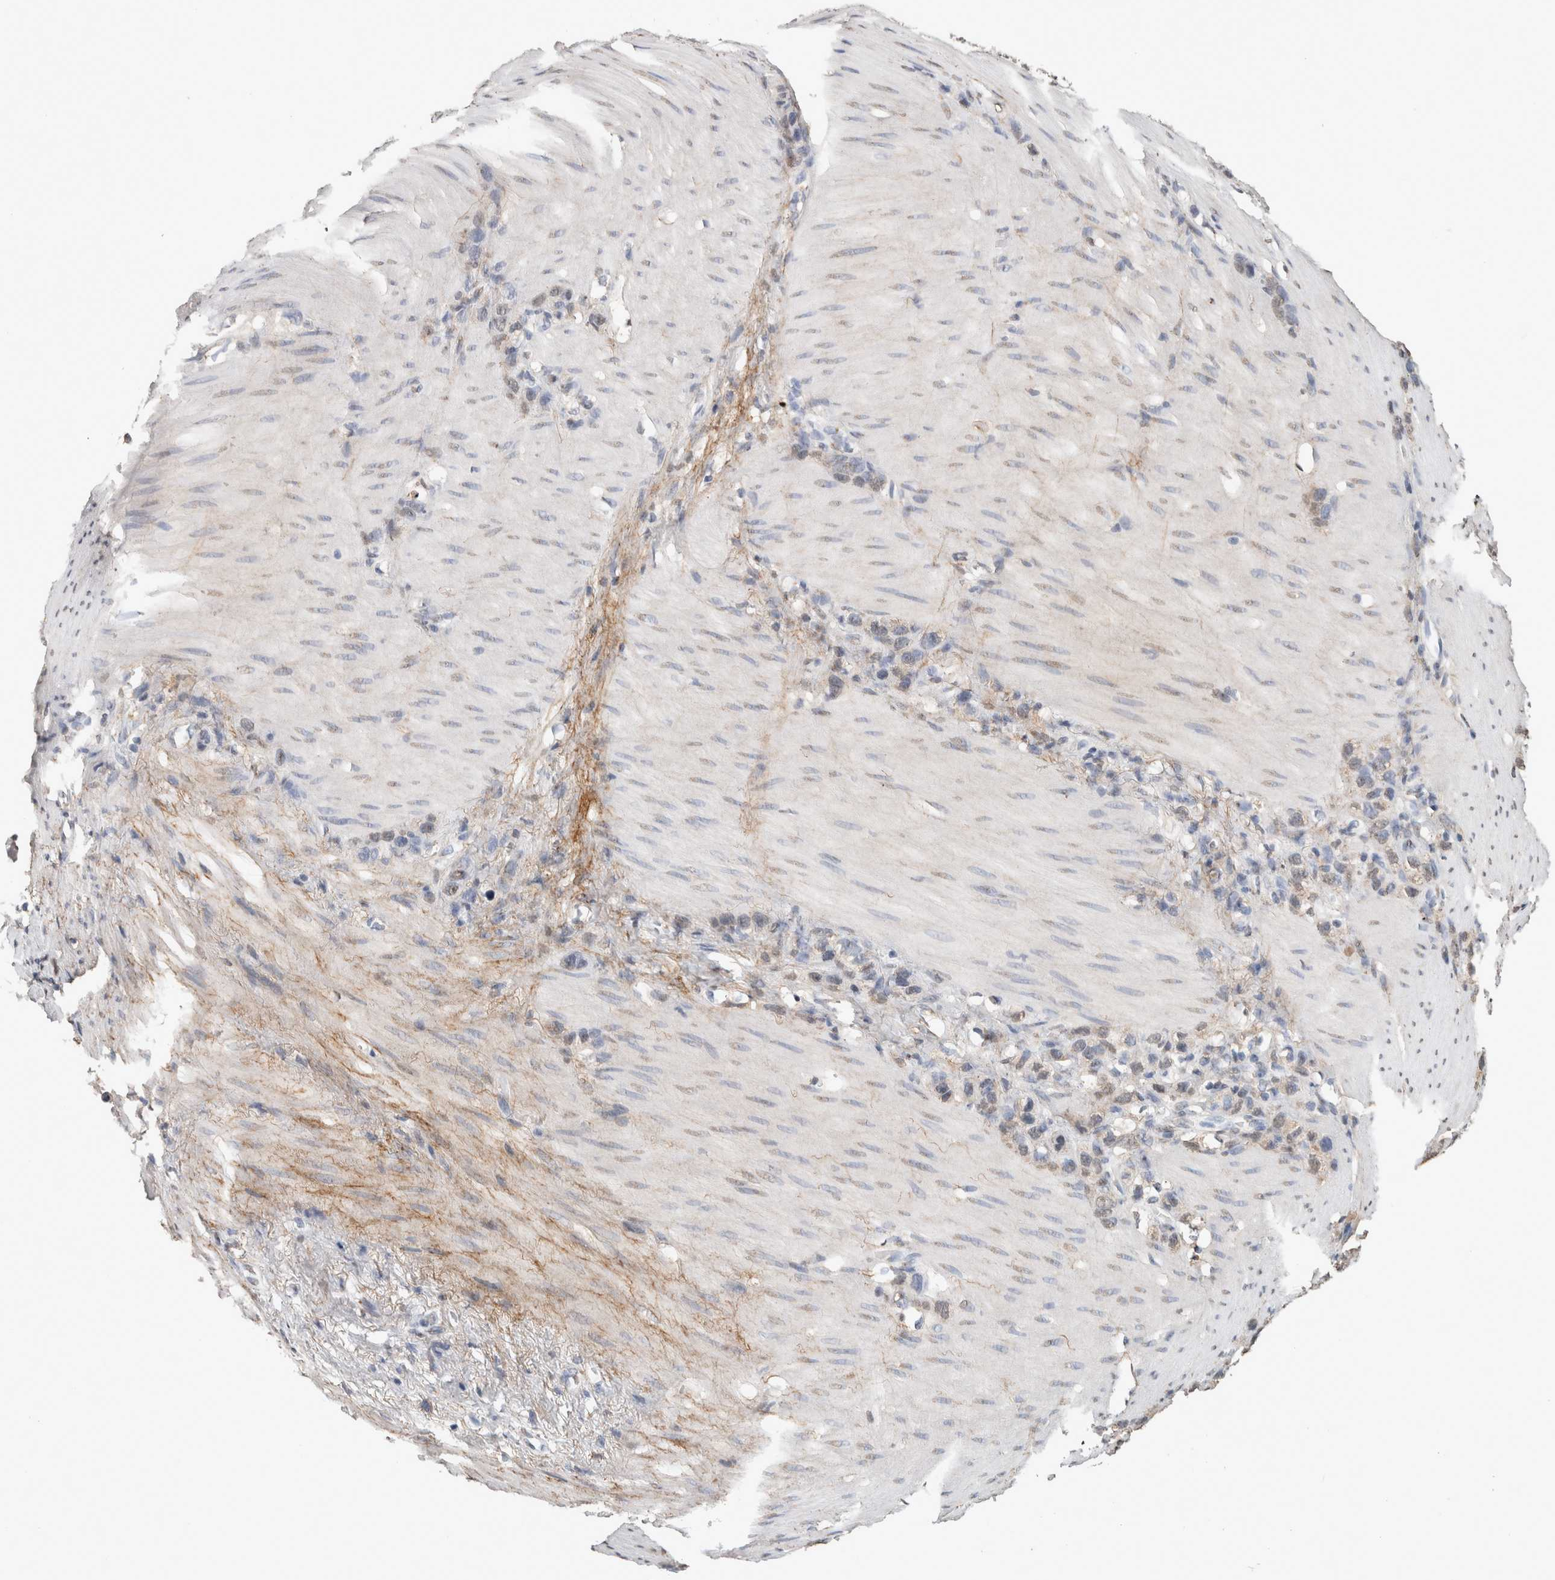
{"staining": {"intensity": "weak", "quantity": "<25%", "location": "cytoplasmic/membranous,nuclear"}, "tissue": "stomach cancer", "cell_type": "Tumor cells", "image_type": "cancer", "snomed": [{"axis": "morphology", "description": "Normal tissue, NOS"}, {"axis": "morphology", "description": "Adenocarcinoma, NOS"}, {"axis": "morphology", "description": "Adenocarcinoma, High grade"}, {"axis": "topography", "description": "Stomach, upper"}, {"axis": "topography", "description": "Stomach"}], "caption": "This is an immunohistochemistry histopathology image of adenocarcinoma (stomach). There is no positivity in tumor cells.", "gene": "LTBP1", "patient": {"sex": "female", "age": 65}}